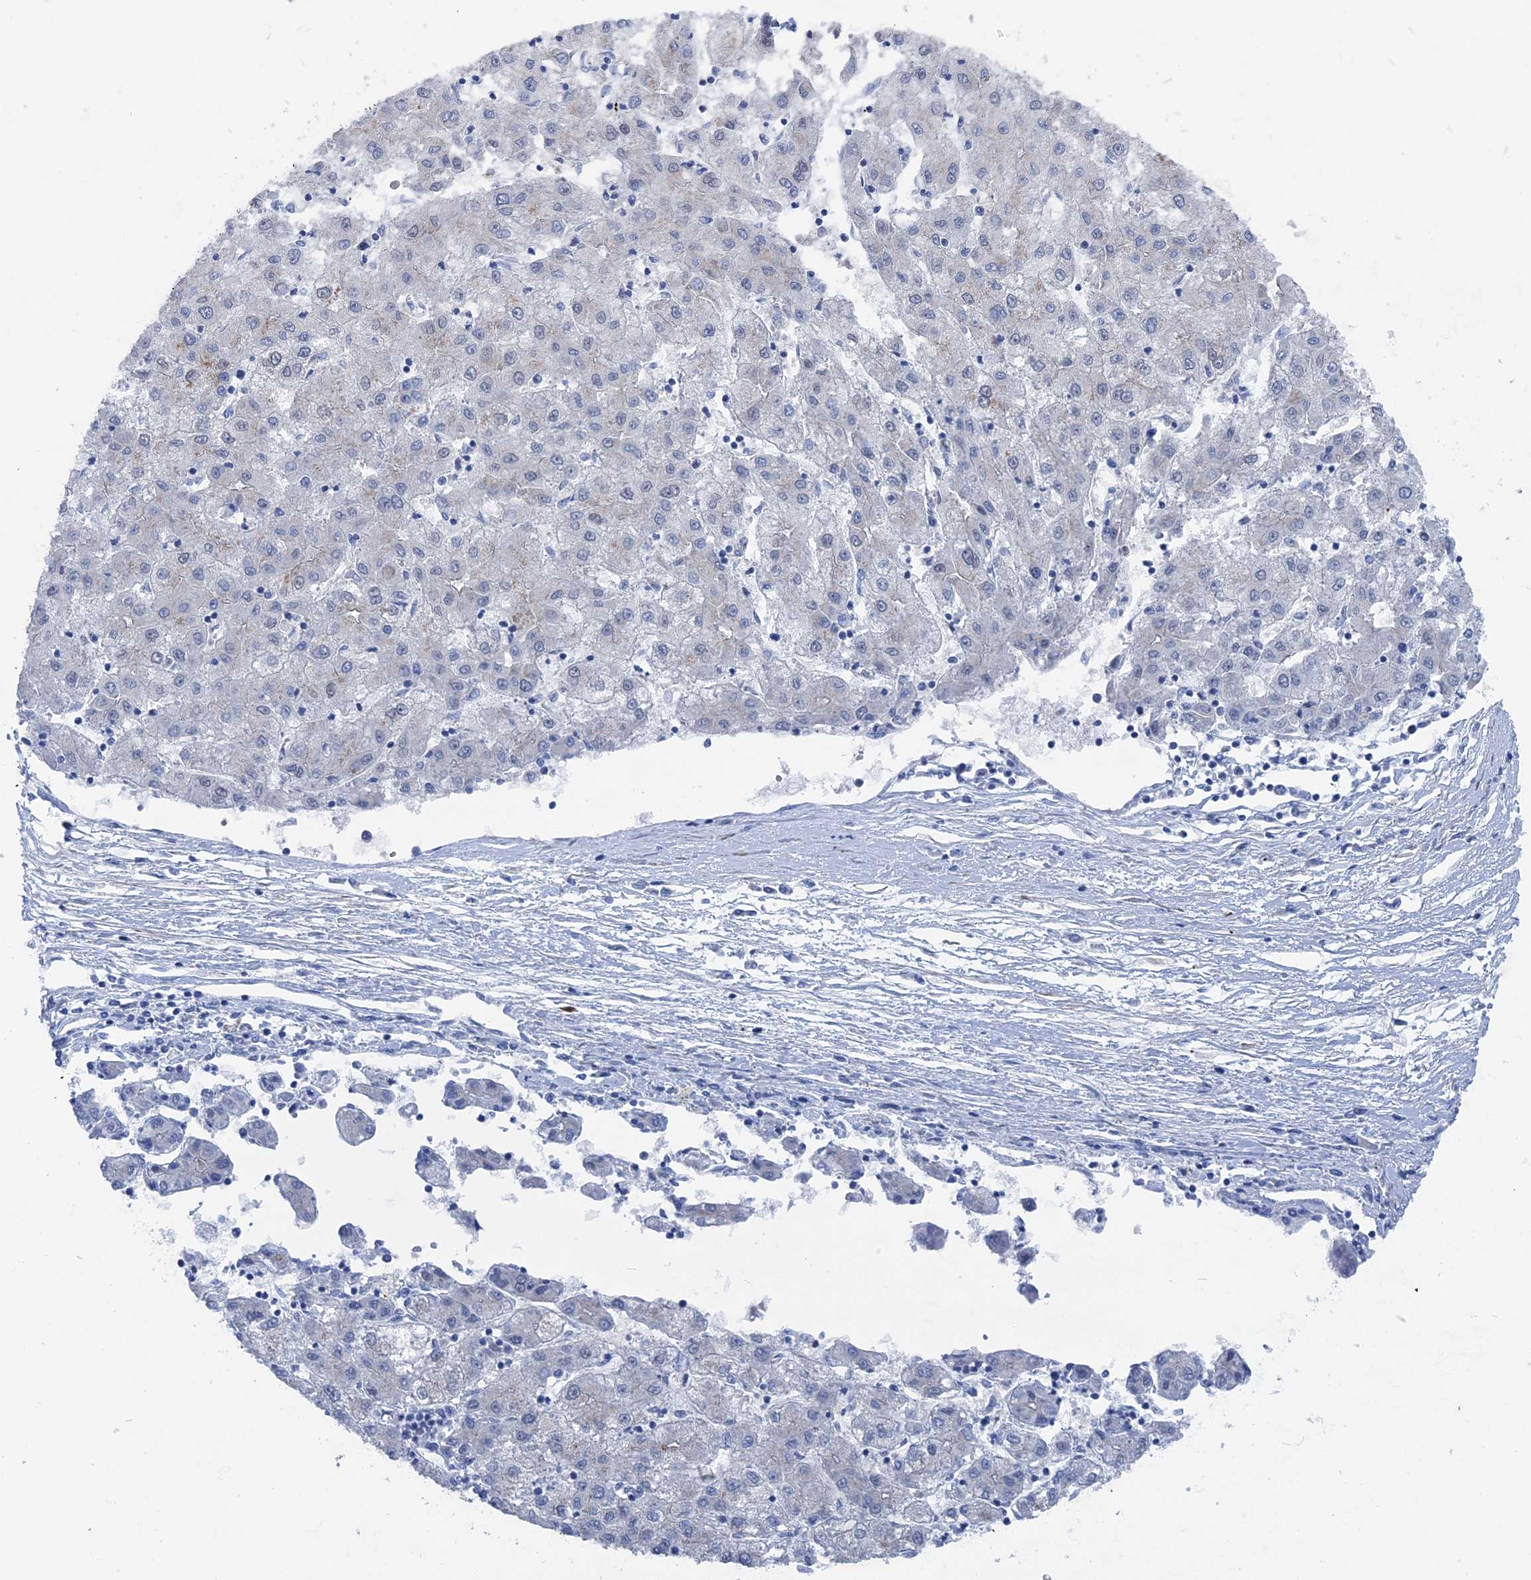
{"staining": {"intensity": "weak", "quantity": "<25%", "location": "cytoplasmic/membranous"}, "tissue": "liver cancer", "cell_type": "Tumor cells", "image_type": "cancer", "snomed": [{"axis": "morphology", "description": "Carcinoma, Hepatocellular, NOS"}, {"axis": "topography", "description": "Liver"}], "caption": "The IHC photomicrograph has no significant positivity in tumor cells of liver cancer (hepatocellular carcinoma) tissue.", "gene": "MTRF1", "patient": {"sex": "male", "age": 72}}